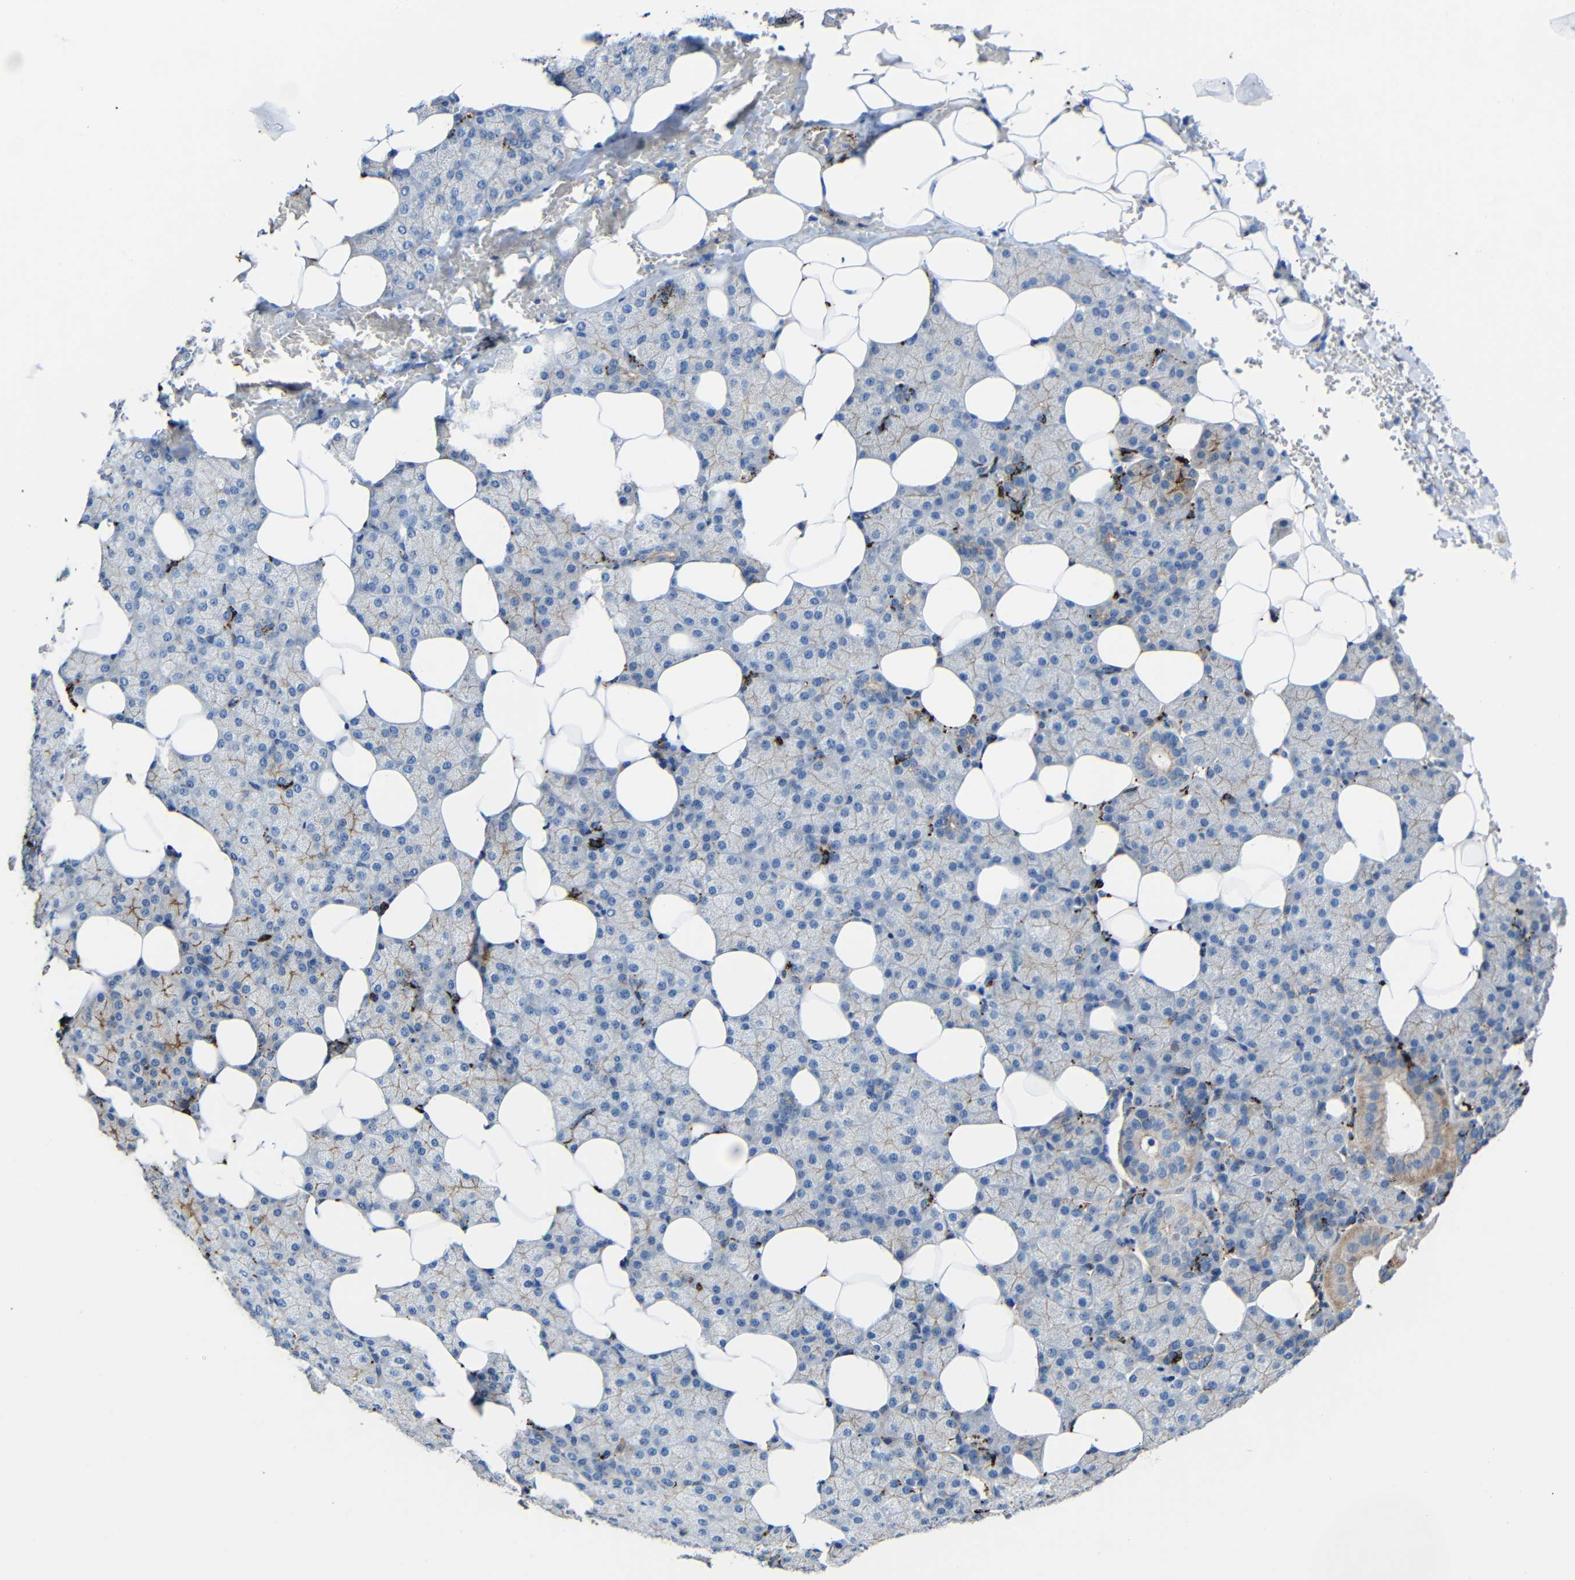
{"staining": {"intensity": "moderate", "quantity": "25%-75%", "location": "cytoplasmic/membranous"}, "tissue": "salivary gland", "cell_type": "Glandular cells", "image_type": "normal", "snomed": [{"axis": "morphology", "description": "Normal tissue, NOS"}, {"axis": "topography", "description": "Lymph node"}, {"axis": "topography", "description": "Salivary gland"}], "caption": "Immunohistochemistry (IHC) of benign human salivary gland demonstrates medium levels of moderate cytoplasmic/membranous positivity in approximately 25%-75% of glandular cells.", "gene": "HLA", "patient": {"sex": "male", "age": 8}}